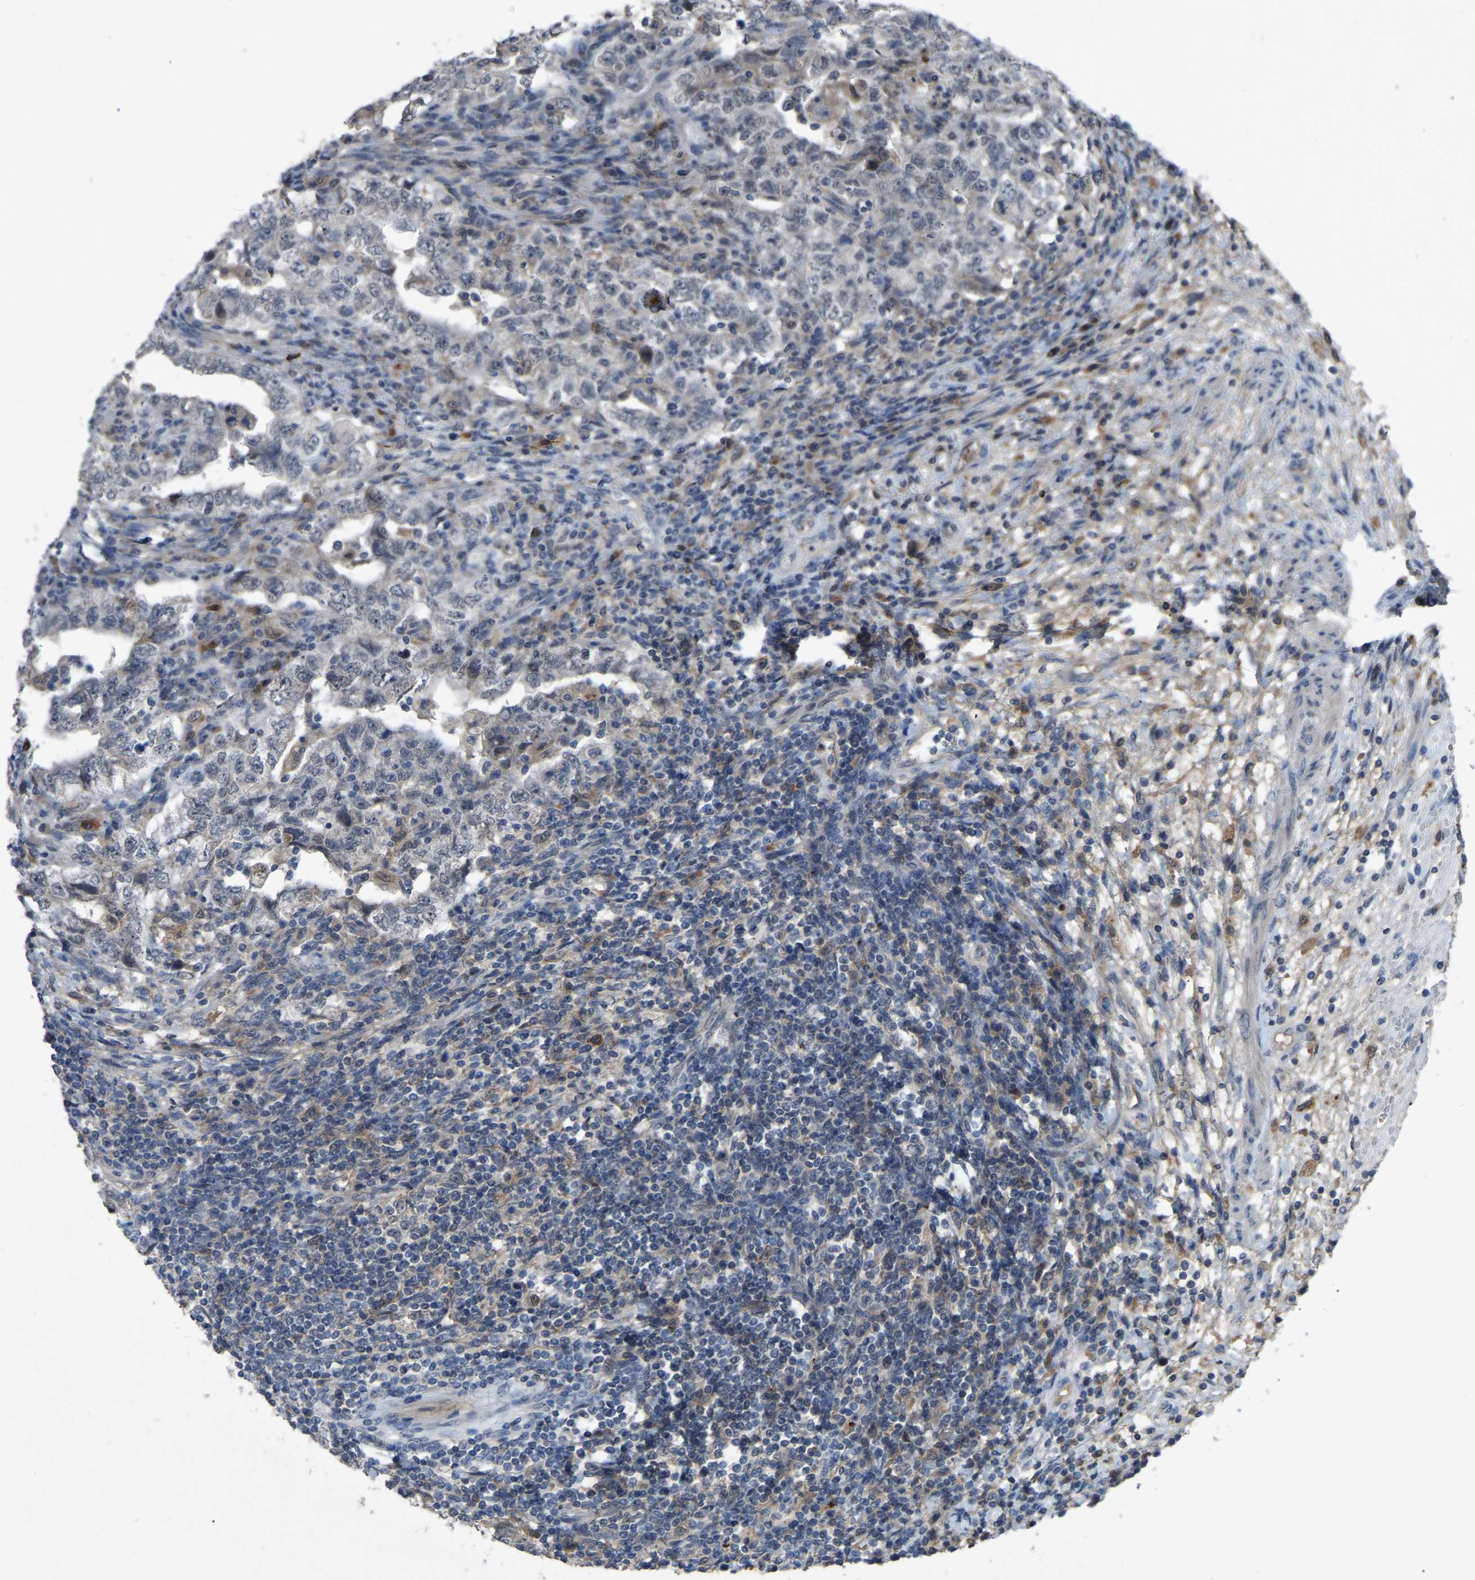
{"staining": {"intensity": "negative", "quantity": "none", "location": "none"}, "tissue": "testis cancer", "cell_type": "Tumor cells", "image_type": "cancer", "snomed": [{"axis": "morphology", "description": "Carcinoma, Embryonal, NOS"}, {"axis": "topography", "description": "Testis"}], "caption": "High power microscopy photomicrograph of an IHC histopathology image of embryonal carcinoma (testis), revealing no significant expression in tumor cells.", "gene": "FHIT", "patient": {"sex": "male", "age": 26}}